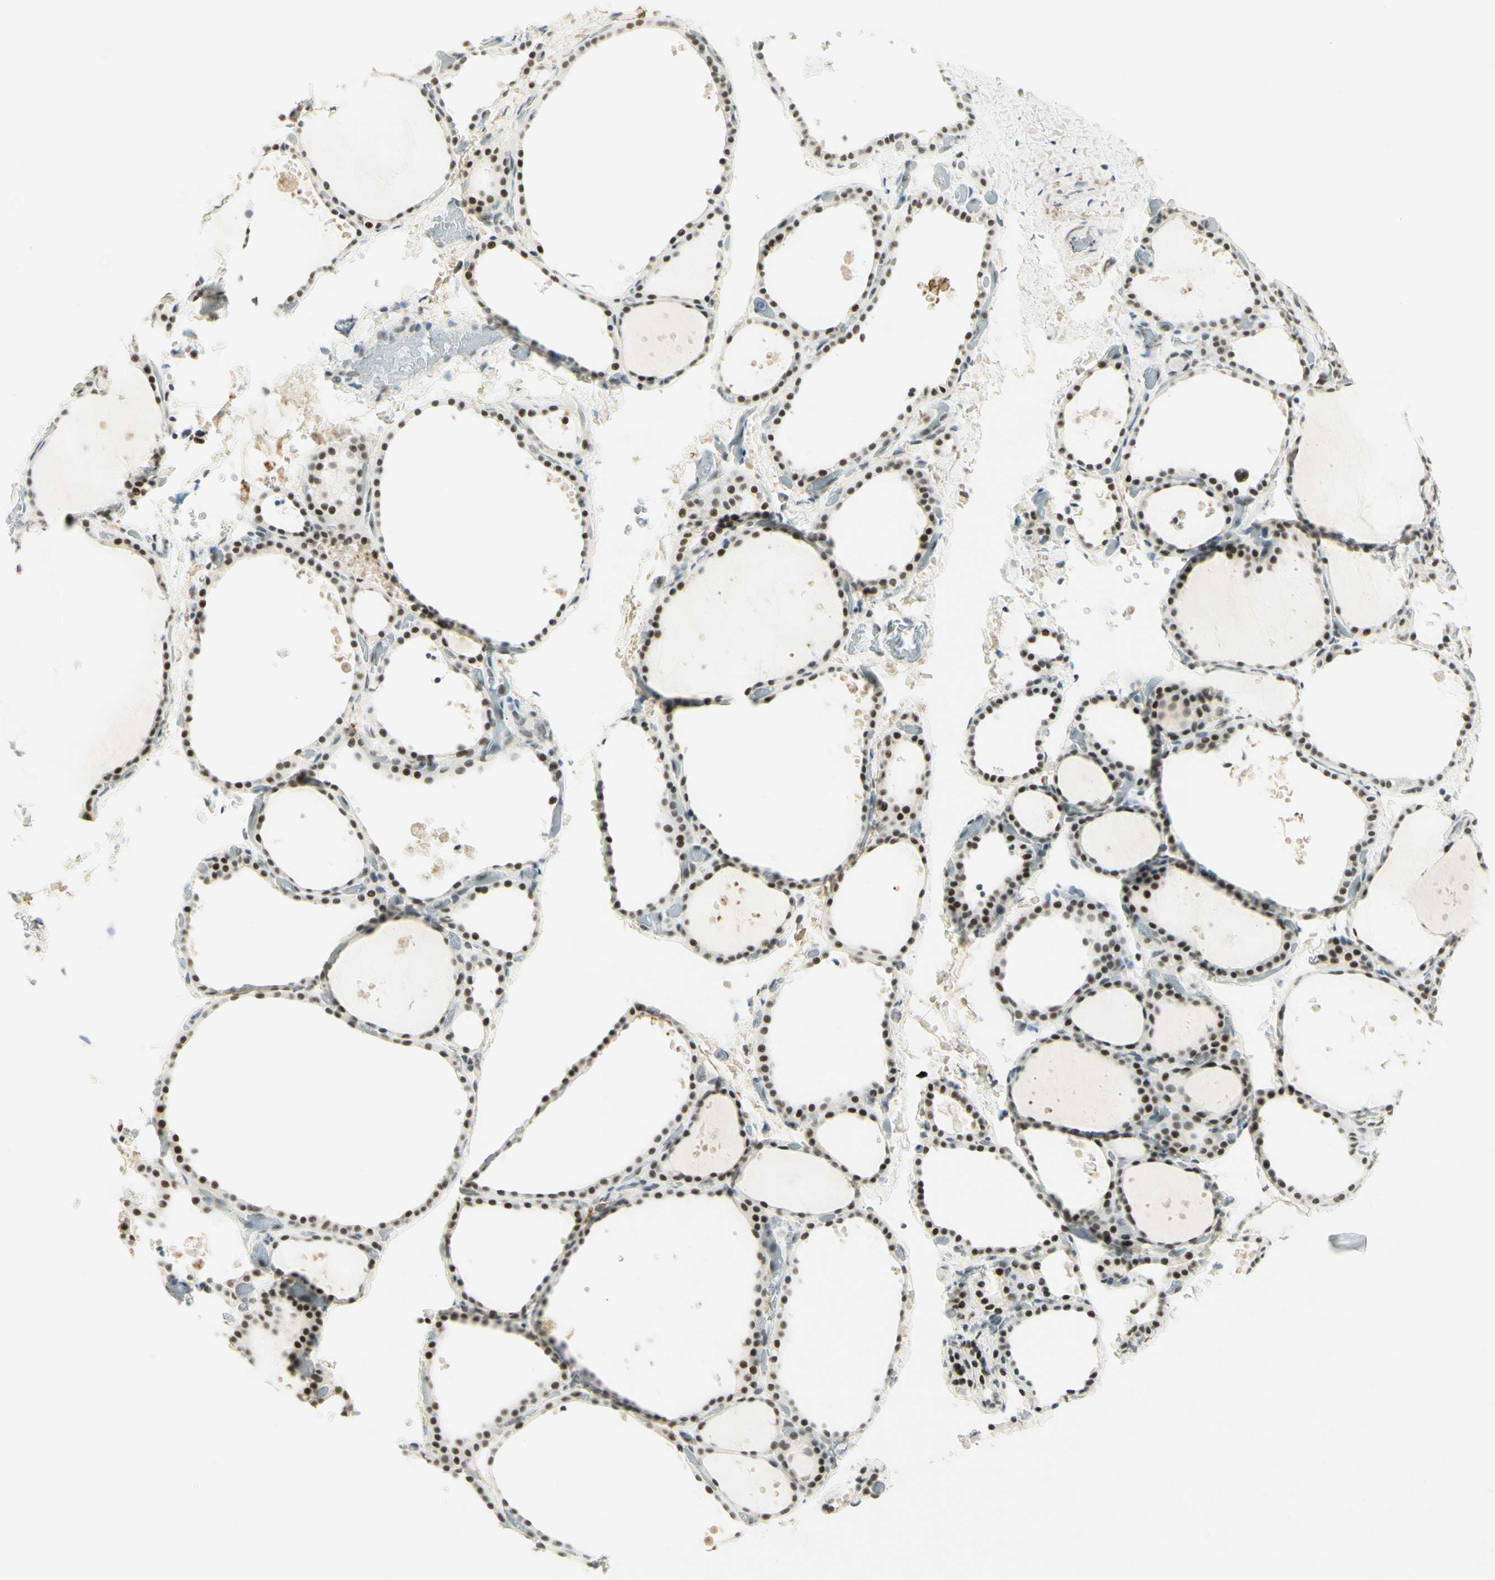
{"staining": {"intensity": "moderate", "quantity": ">75%", "location": "nuclear"}, "tissue": "thyroid gland", "cell_type": "Glandular cells", "image_type": "normal", "snomed": [{"axis": "morphology", "description": "Normal tissue, NOS"}, {"axis": "topography", "description": "Thyroid gland"}], "caption": "The micrograph displays immunohistochemical staining of benign thyroid gland. There is moderate nuclear positivity is identified in about >75% of glandular cells. Nuclei are stained in blue.", "gene": "PMS2", "patient": {"sex": "female", "age": 44}}